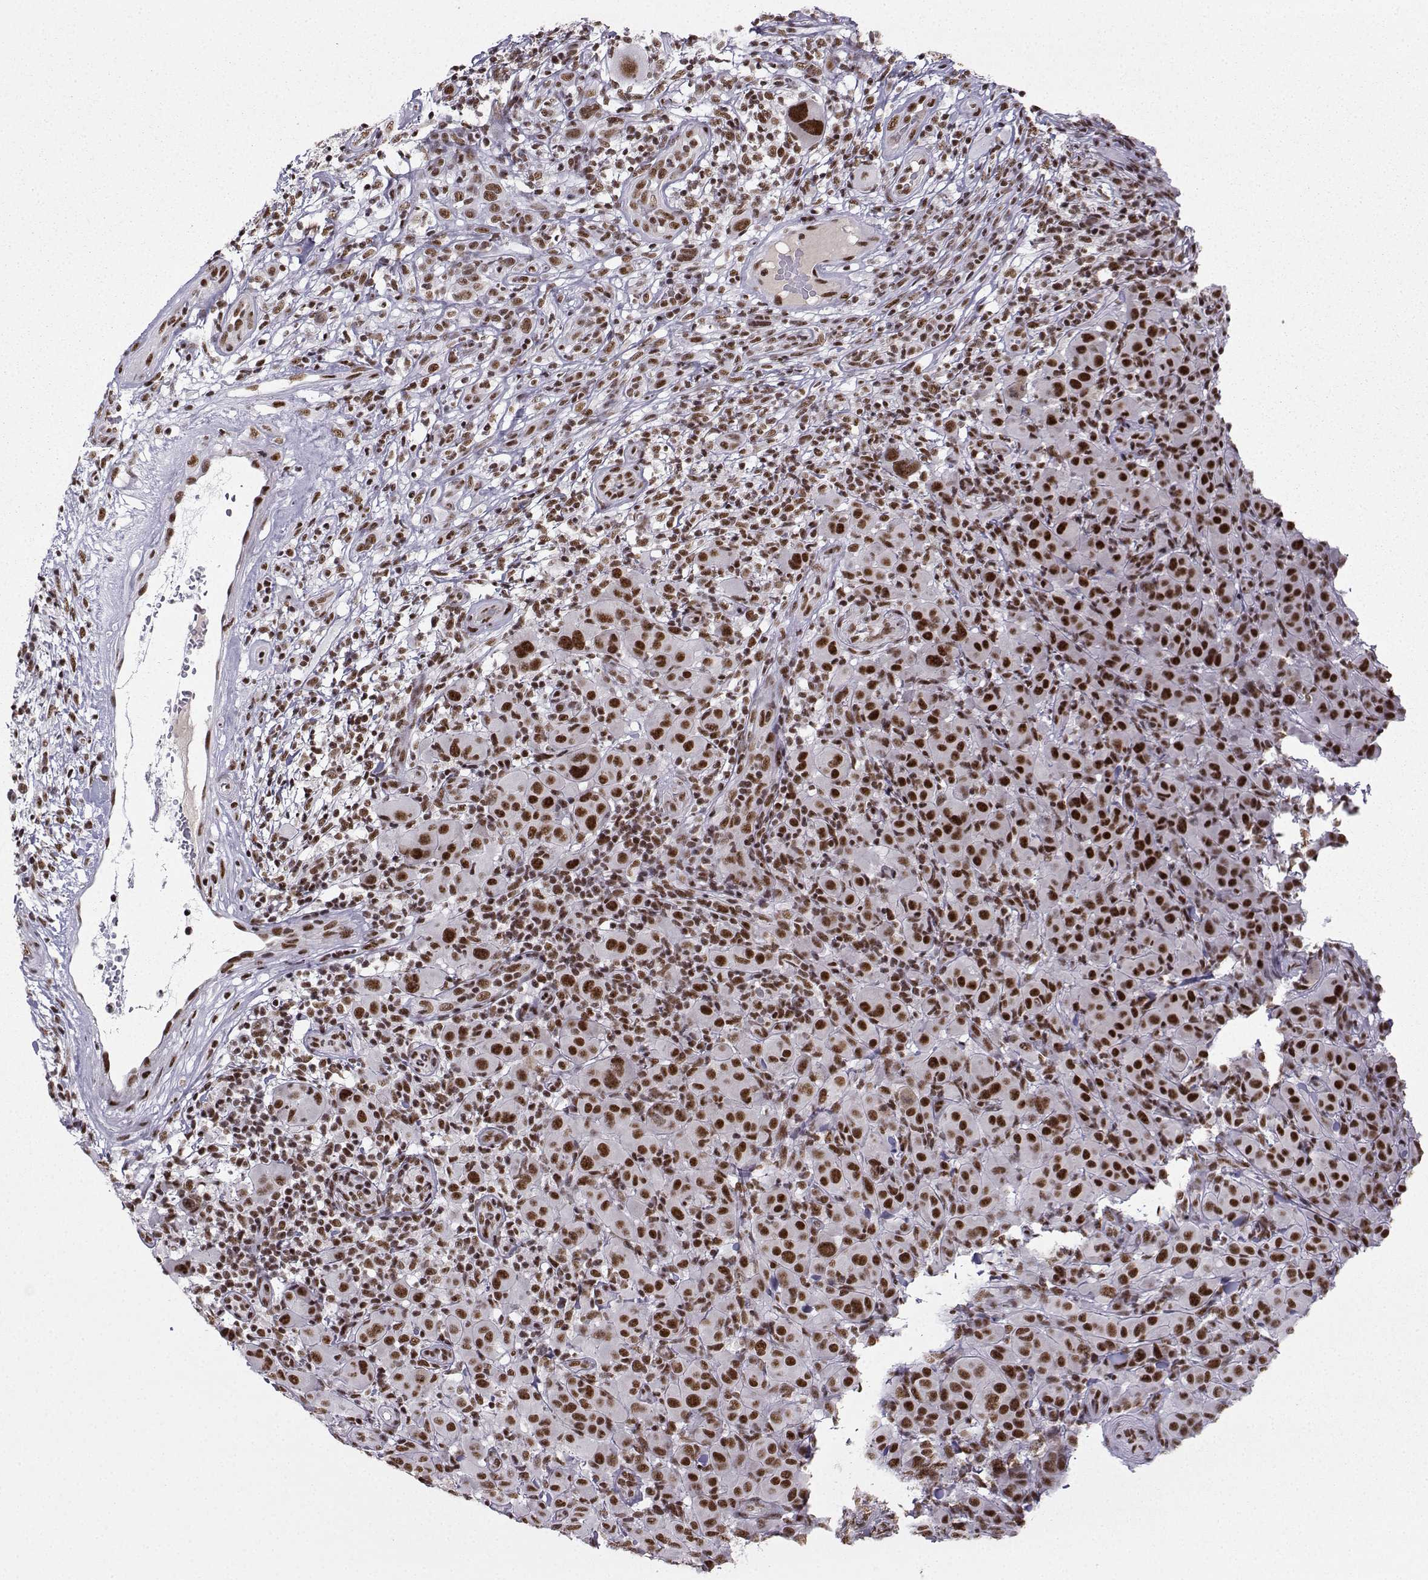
{"staining": {"intensity": "strong", "quantity": "25%-75%", "location": "nuclear"}, "tissue": "melanoma", "cell_type": "Tumor cells", "image_type": "cancer", "snomed": [{"axis": "morphology", "description": "Malignant melanoma, NOS"}, {"axis": "topography", "description": "Skin"}], "caption": "Protein staining reveals strong nuclear expression in approximately 25%-75% of tumor cells in melanoma.", "gene": "SNRPB2", "patient": {"sex": "female", "age": 87}}